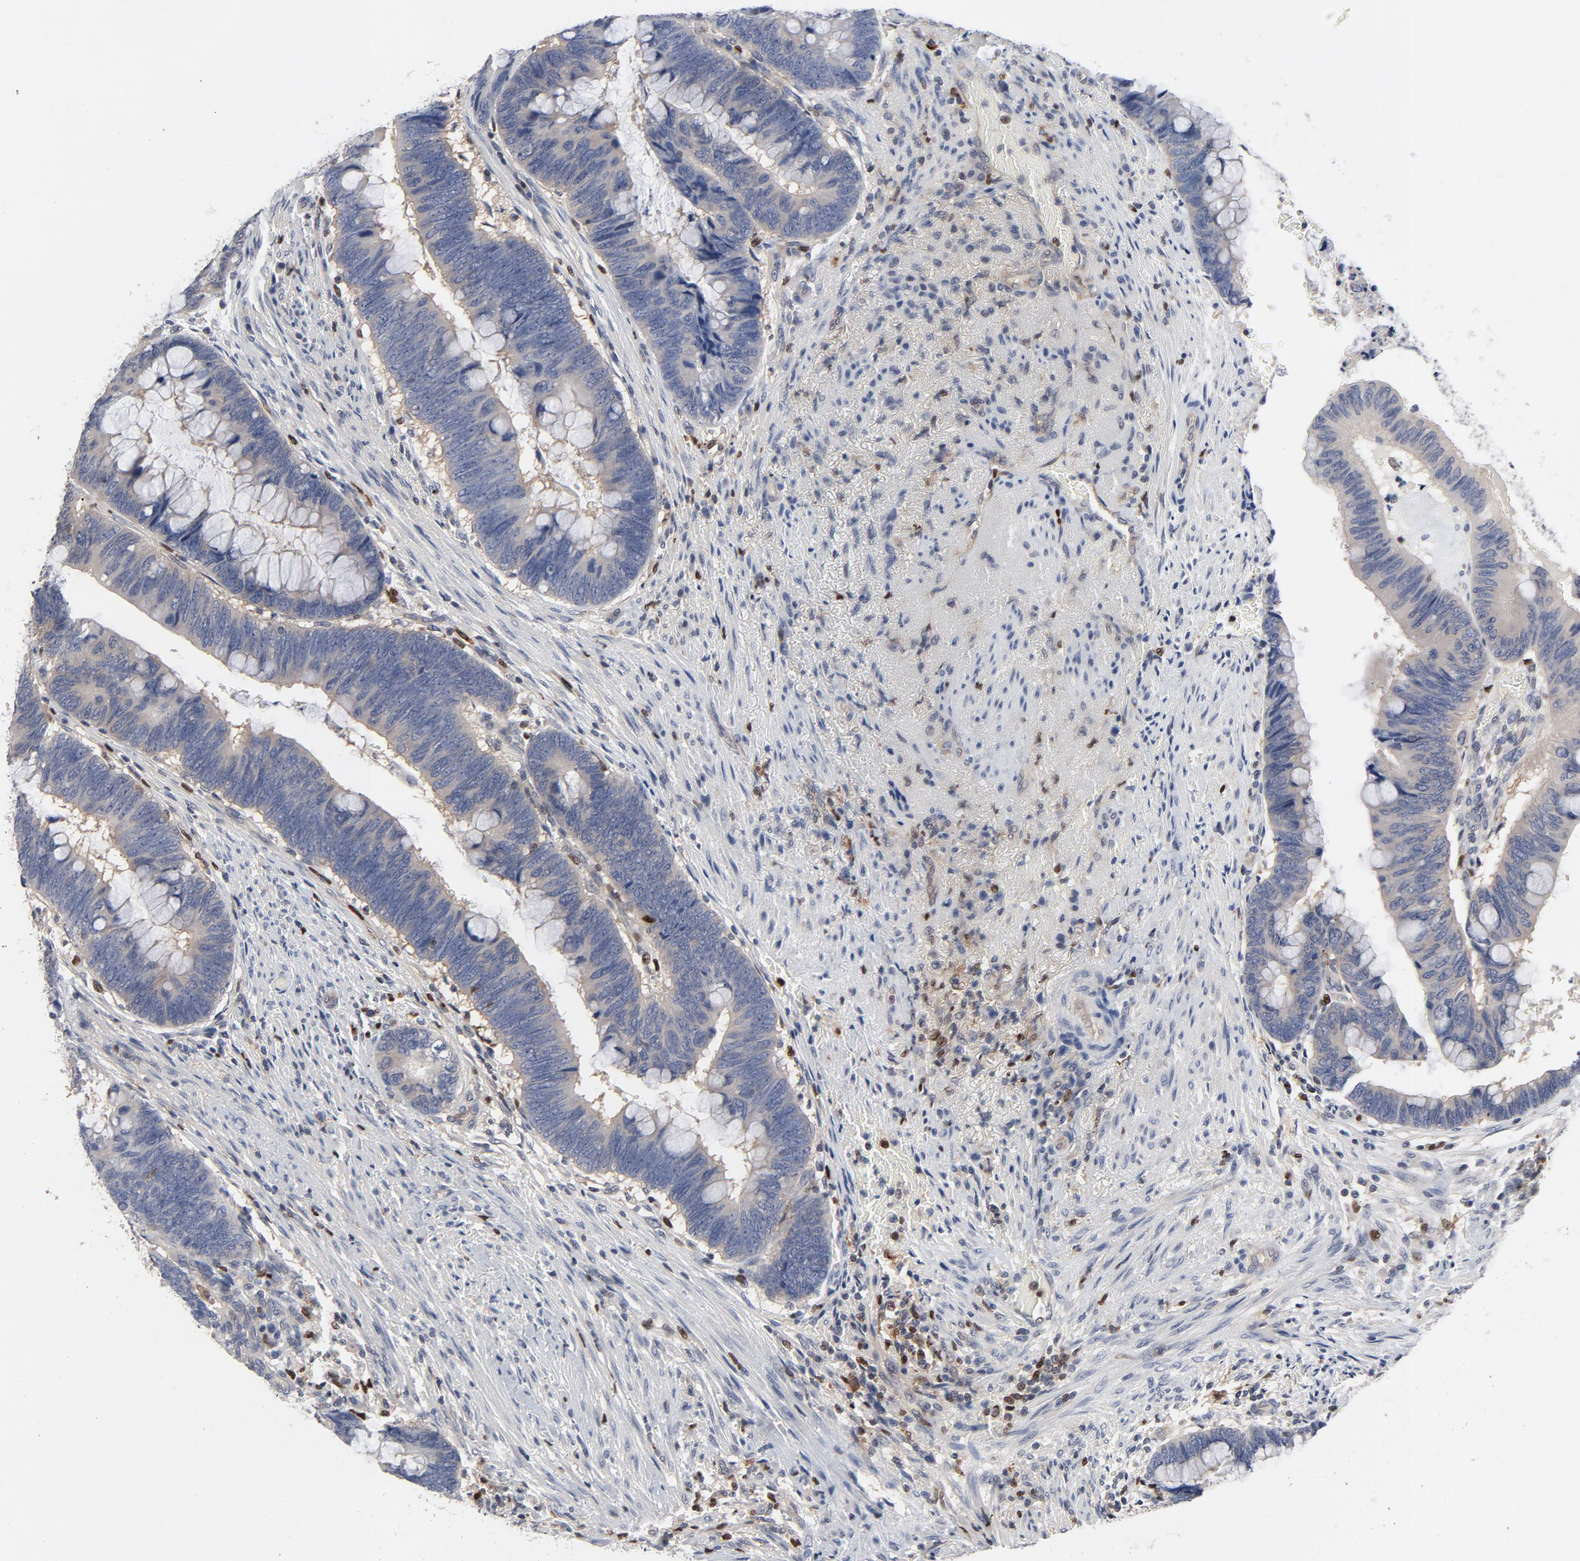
{"staining": {"intensity": "weak", "quantity": "25%-75%", "location": "cytoplasmic/membranous"}, "tissue": "colorectal cancer", "cell_type": "Tumor cells", "image_type": "cancer", "snomed": [{"axis": "morphology", "description": "Normal tissue, NOS"}, {"axis": "morphology", "description": "Adenocarcinoma, NOS"}, {"axis": "topography", "description": "Rectum"}], "caption": "A histopathology image showing weak cytoplasmic/membranous staining in about 25%-75% of tumor cells in colorectal cancer (adenocarcinoma), as visualized by brown immunohistochemical staining.", "gene": "NFKB1", "patient": {"sex": "male", "age": 92}}